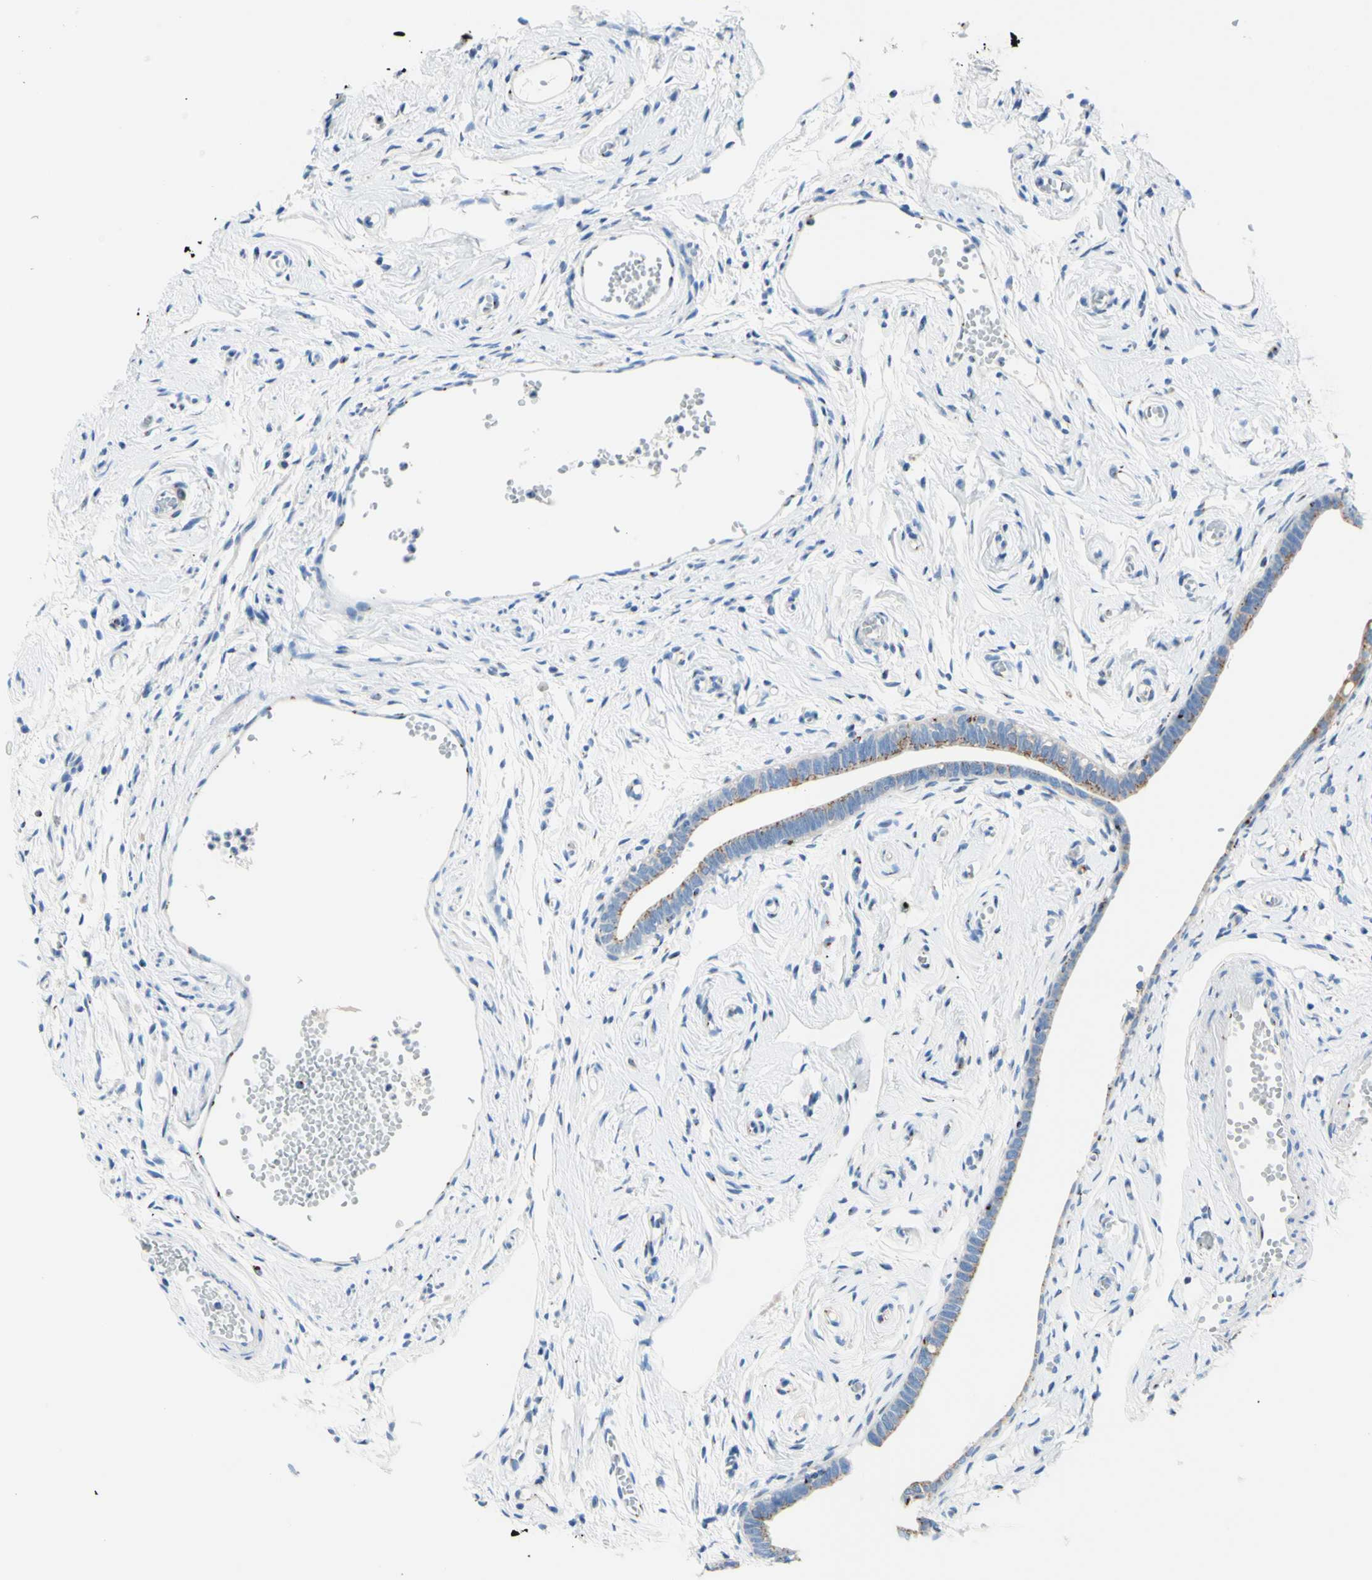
{"staining": {"intensity": "moderate", "quantity": ">75%", "location": "cytoplasmic/membranous"}, "tissue": "fallopian tube", "cell_type": "Glandular cells", "image_type": "normal", "snomed": [{"axis": "morphology", "description": "Normal tissue, NOS"}, {"axis": "topography", "description": "Fallopian tube"}], "caption": "Human fallopian tube stained with a brown dye demonstrates moderate cytoplasmic/membranous positive positivity in approximately >75% of glandular cells.", "gene": "GALNT2", "patient": {"sex": "female", "age": 71}}